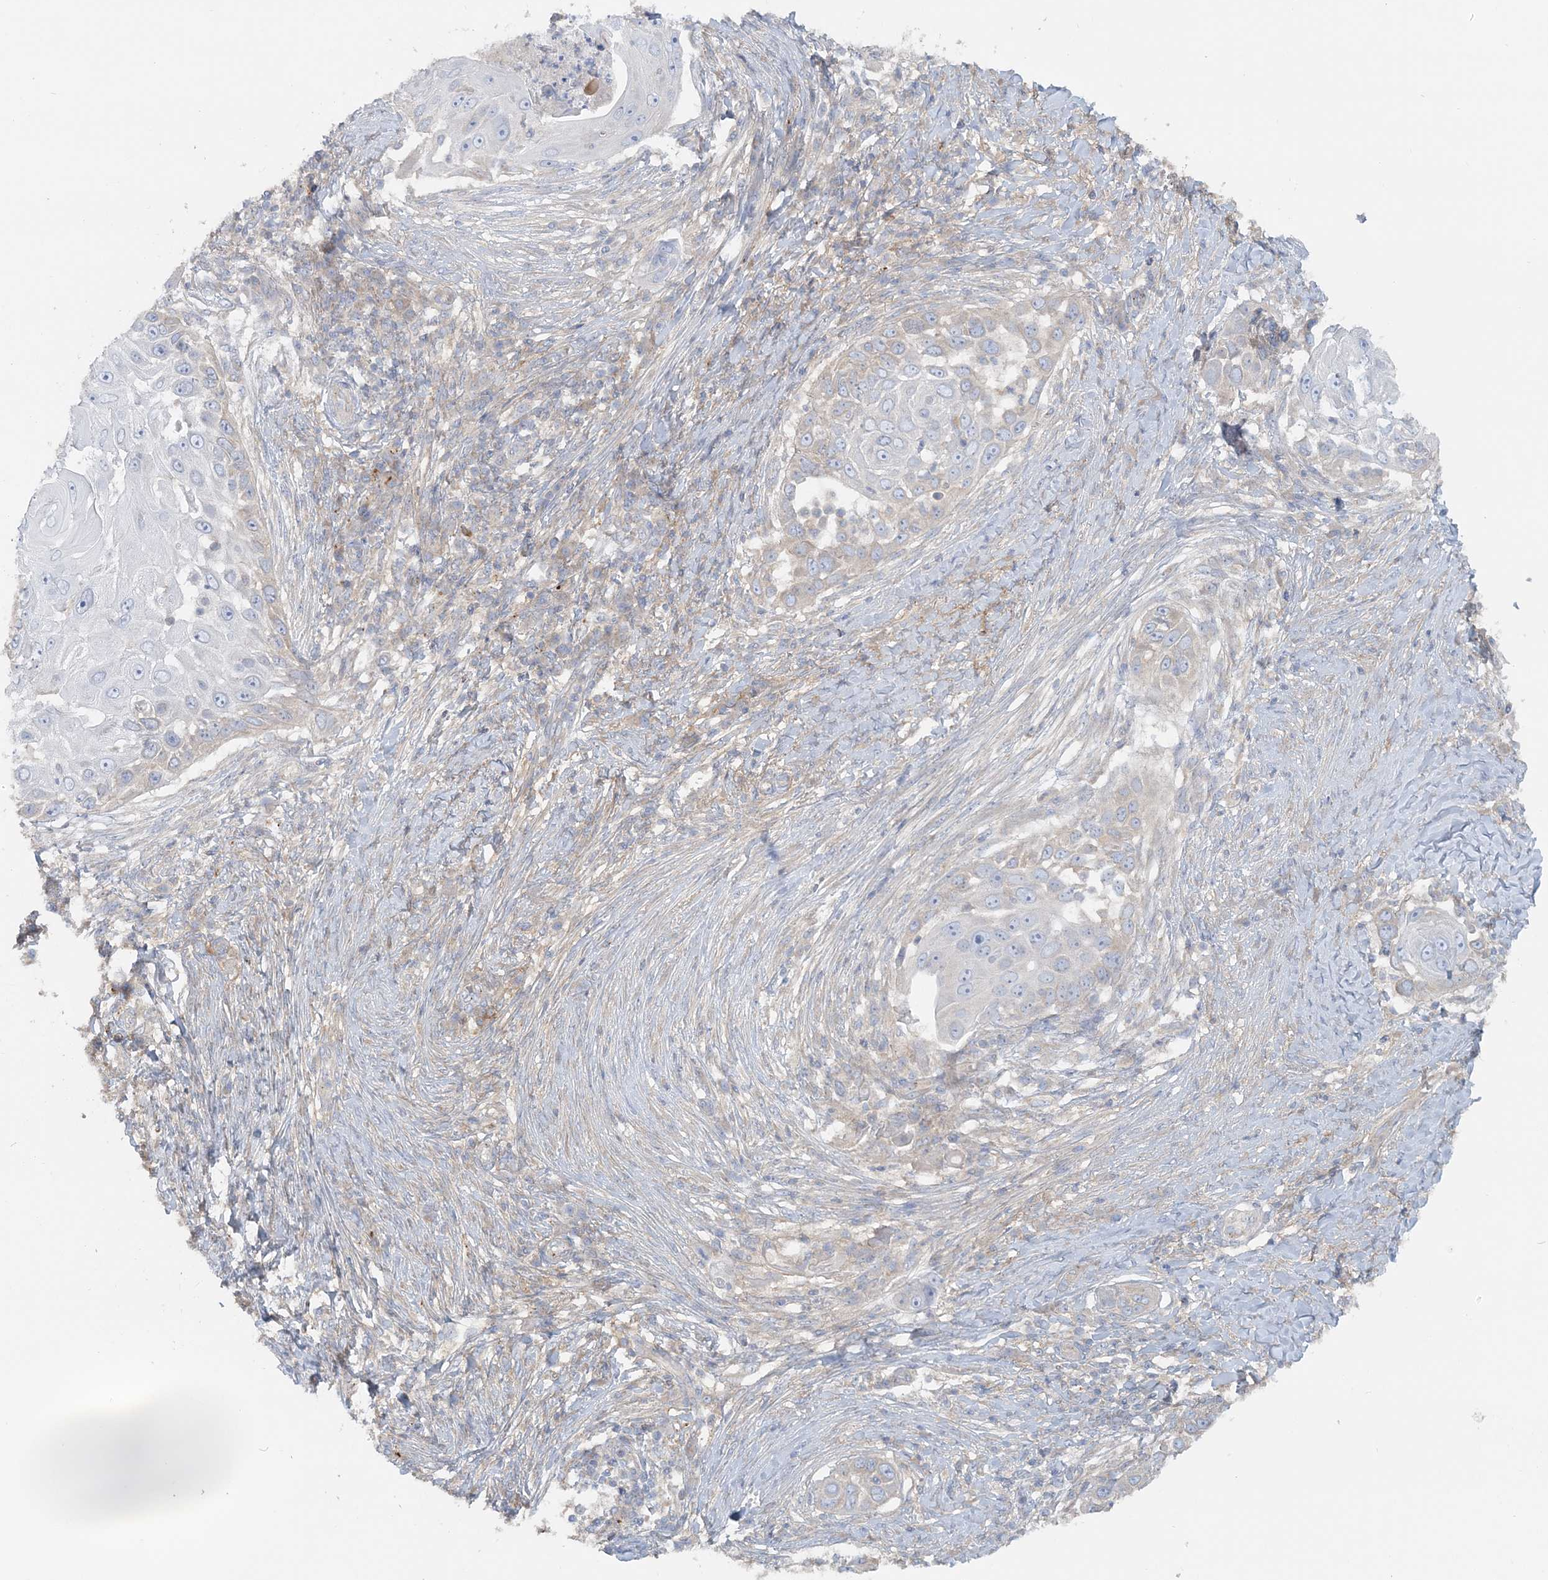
{"staining": {"intensity": "negative", "quantity": "none", "location": "none"}, "tissue": "skin cancer", "cell_type": "Tumor cells", "image_type": "cancer", "snomed": [{"axis": "morphology", "description": "Squamous cell carcinoma, NOS"}, {"axis": "topography", "description": "Skin"}], "caption": "IHC histopathology image of human skin squamous cell carcinoma stained for a protein (brown), which displays no positivity in tumor cells.", "gene": "TBC1D5", "patient": {"sex": "female", "age": 44}}